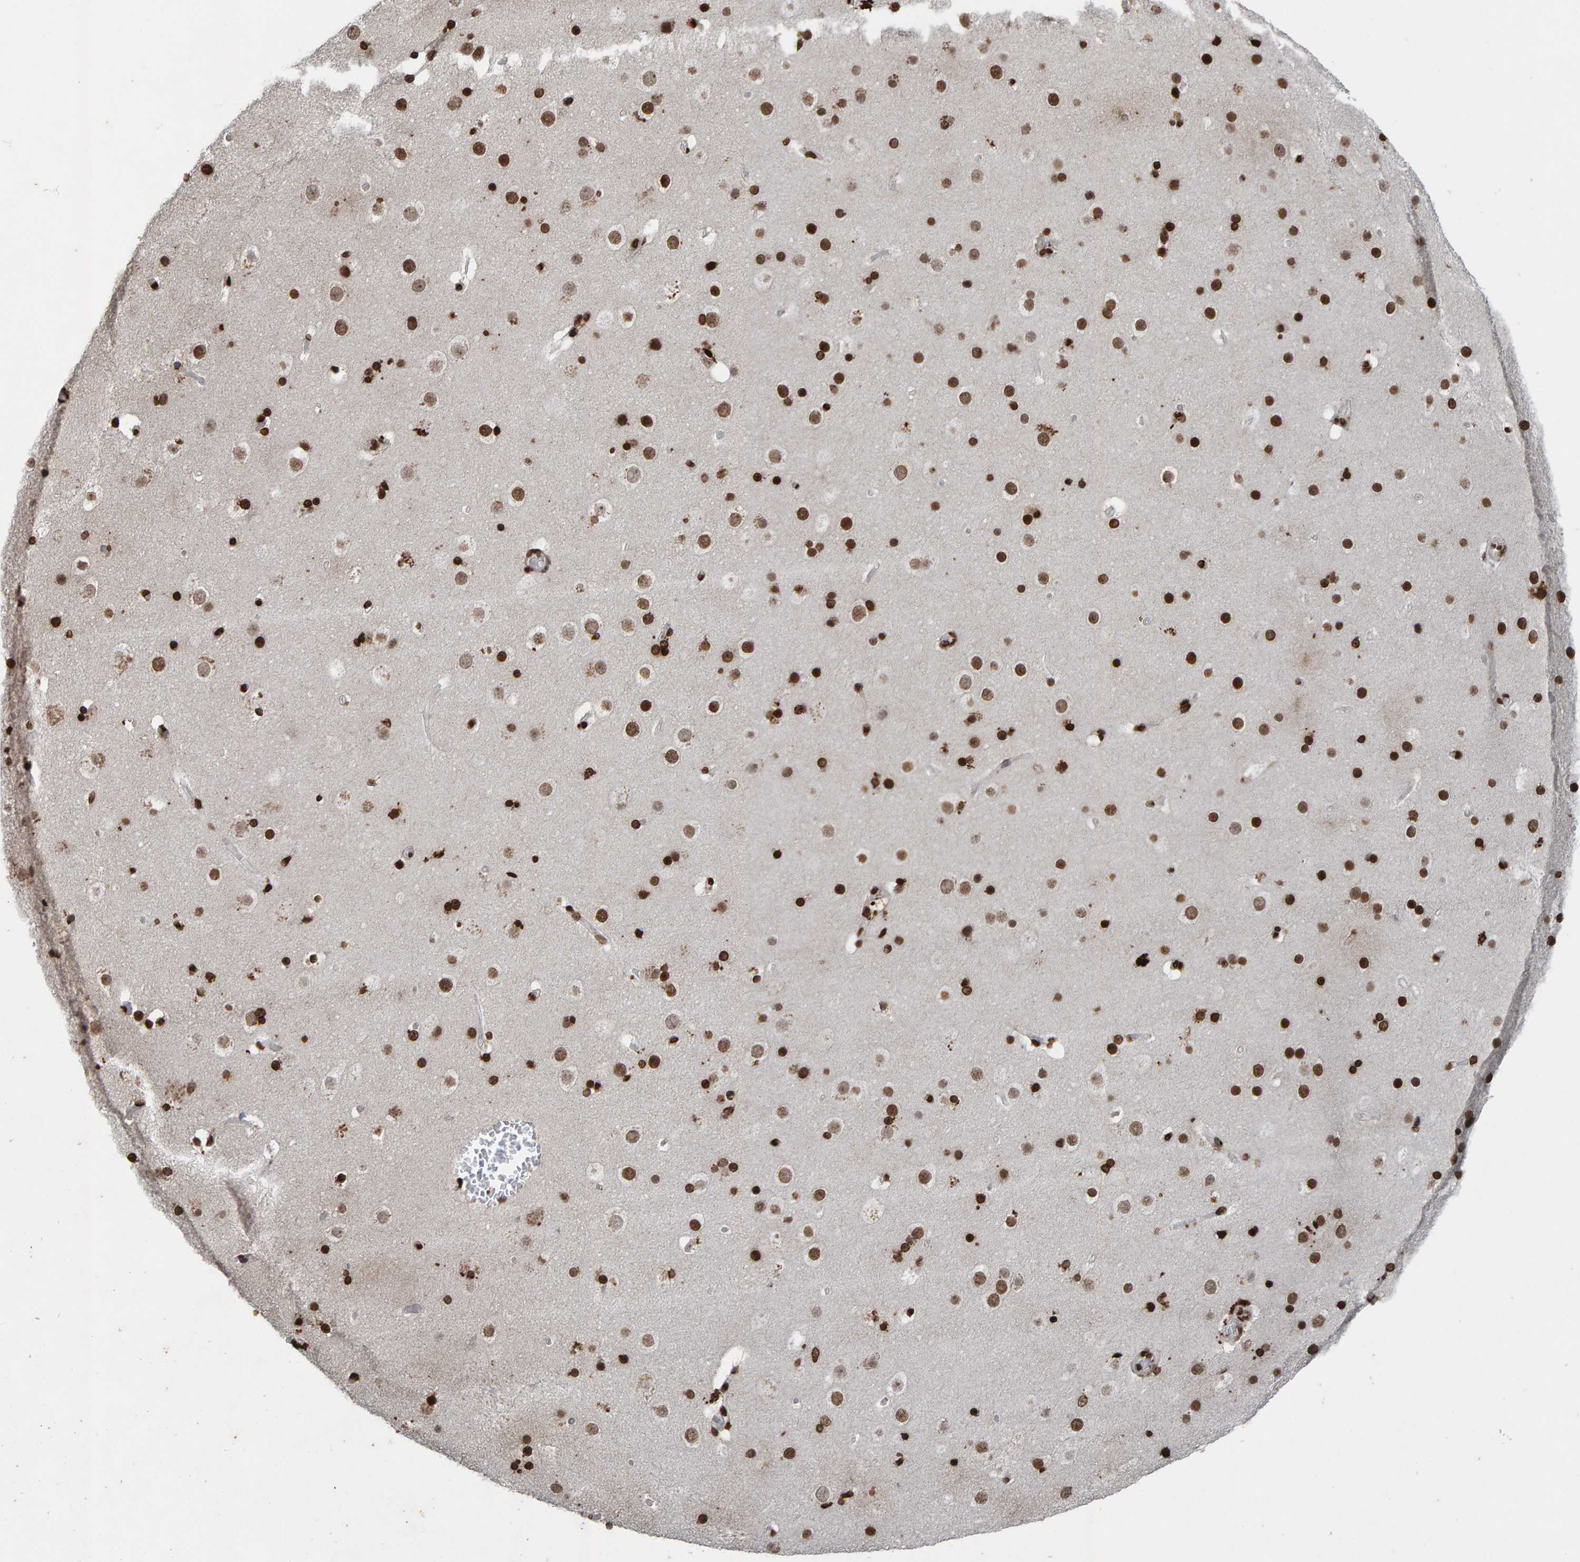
{"staining": {"intensity": "negative", "quantity": "none", "location": "none"}, "tissue": "cerebral cortex", "cell_type": "Endothelial cells", "image_type": "normal", "snomed": [{"axis": "morphology", "description": "Normal tissue, NOS"}, {"axis": "topography", "description": "Cerebral cortex"}], "caption": "A histopathology image of cerebral cortex stained for a protein exhibits no brown staining in endothelial cells. (Brightfield microscopy of DAB (3,3'-diaminobenzidine) immunohistochemistry at high magnification).", "gene": "H2AZ1", "patient": {"sex": "male", "age": 57}}